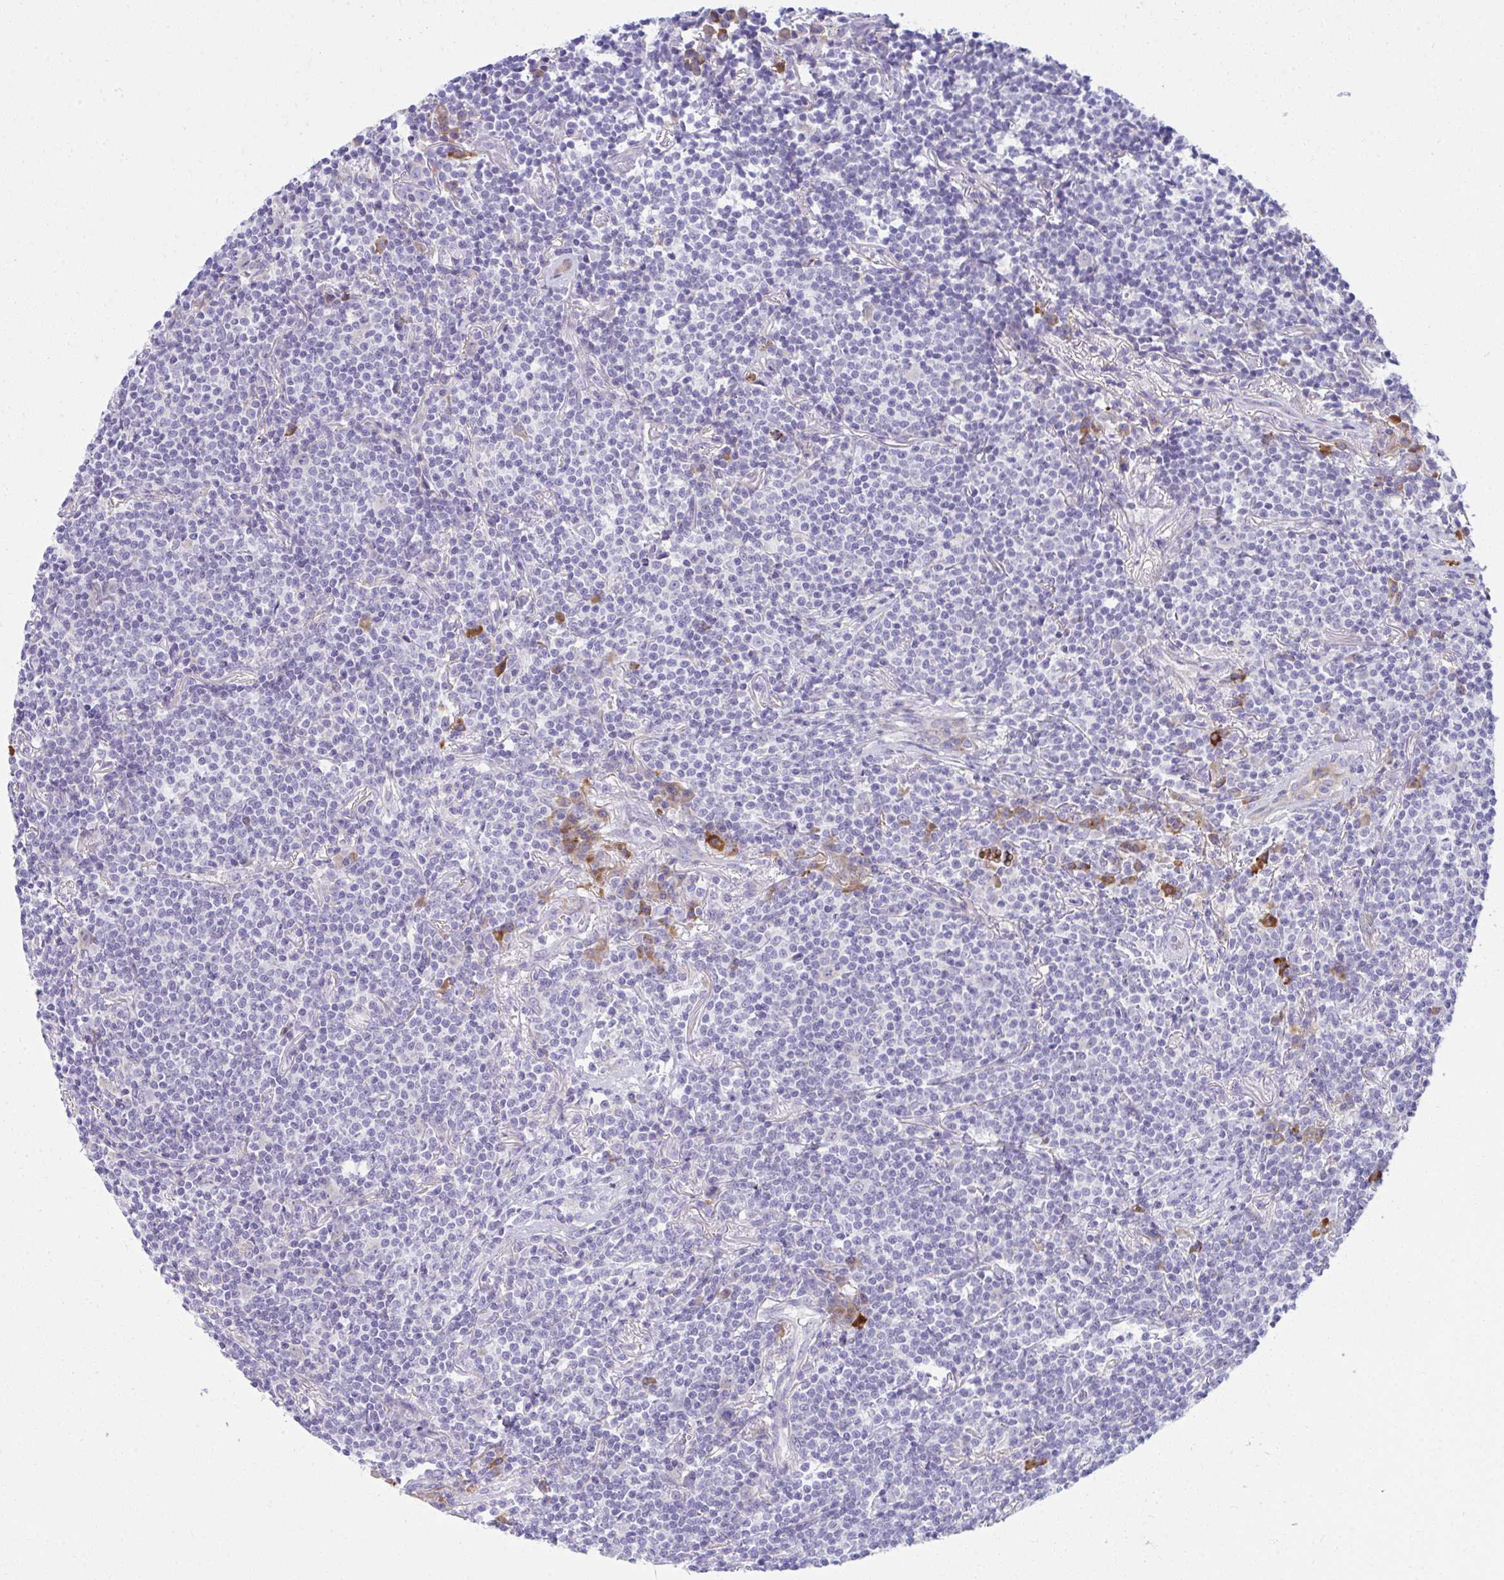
{"staining": {"intensity": "negative", "quantity": "none", "location": "none"}, "tissue": "lymphoma", "cell_type": "Tumor cells", "image_type": "cancer", "snomed": [{"axis": "morphology", "description": "Malignant lymphoma, non-Hodgkin's type, Low grade"}, {"axis": "topography", "description": "Lung"}], "caption": "Tumor cells show no significant positivity in lymphoma.", "gene": "FASLG", "patient": {"sex": "female", "age": 71}}